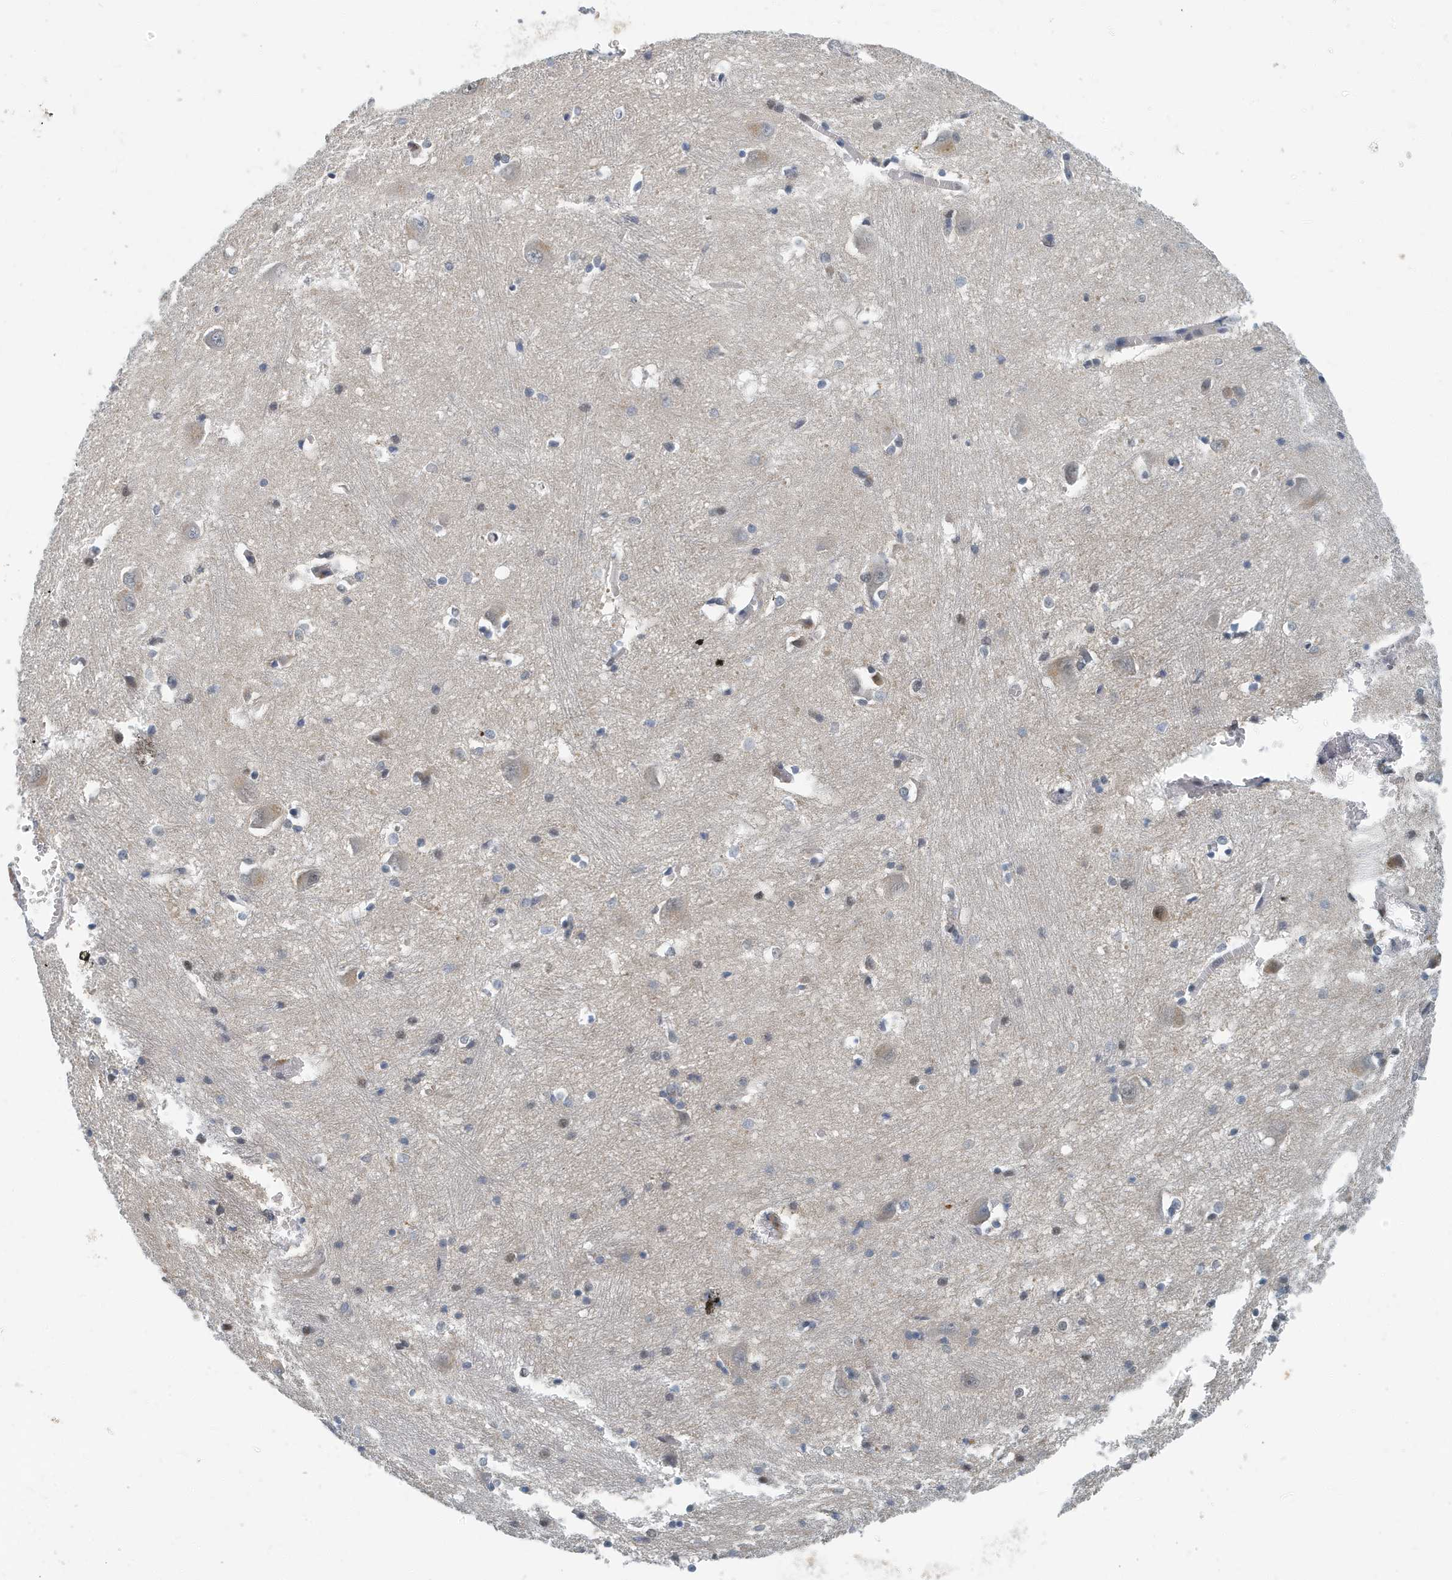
{"staining": {"intensity": "weak", "quantity": "25%-75%", "location": "nuclear"}, "tissue": "caudate", "cell_type": "Glial cells", "image_type": "normal", "snomed": [{"axis": "morphology", "description": "Normal tissue, NOS"}, {"axis": "topography", "description": "Lateral ventricle wall"}], "caption": "Immunohistochemistry staining of benign caudate, which displays low levels of weak nuclear expression in approximately 25%-75% of glial cells indicating weak nuclear protein expression. The staining was performed using DAB (3,3'-diaminobenzidine) (brown) for protein detection and nuclei were counterstained in hematoxylin (blue).", "gene": "KIF15", "patient": {"sex": "male", "age": 37}}